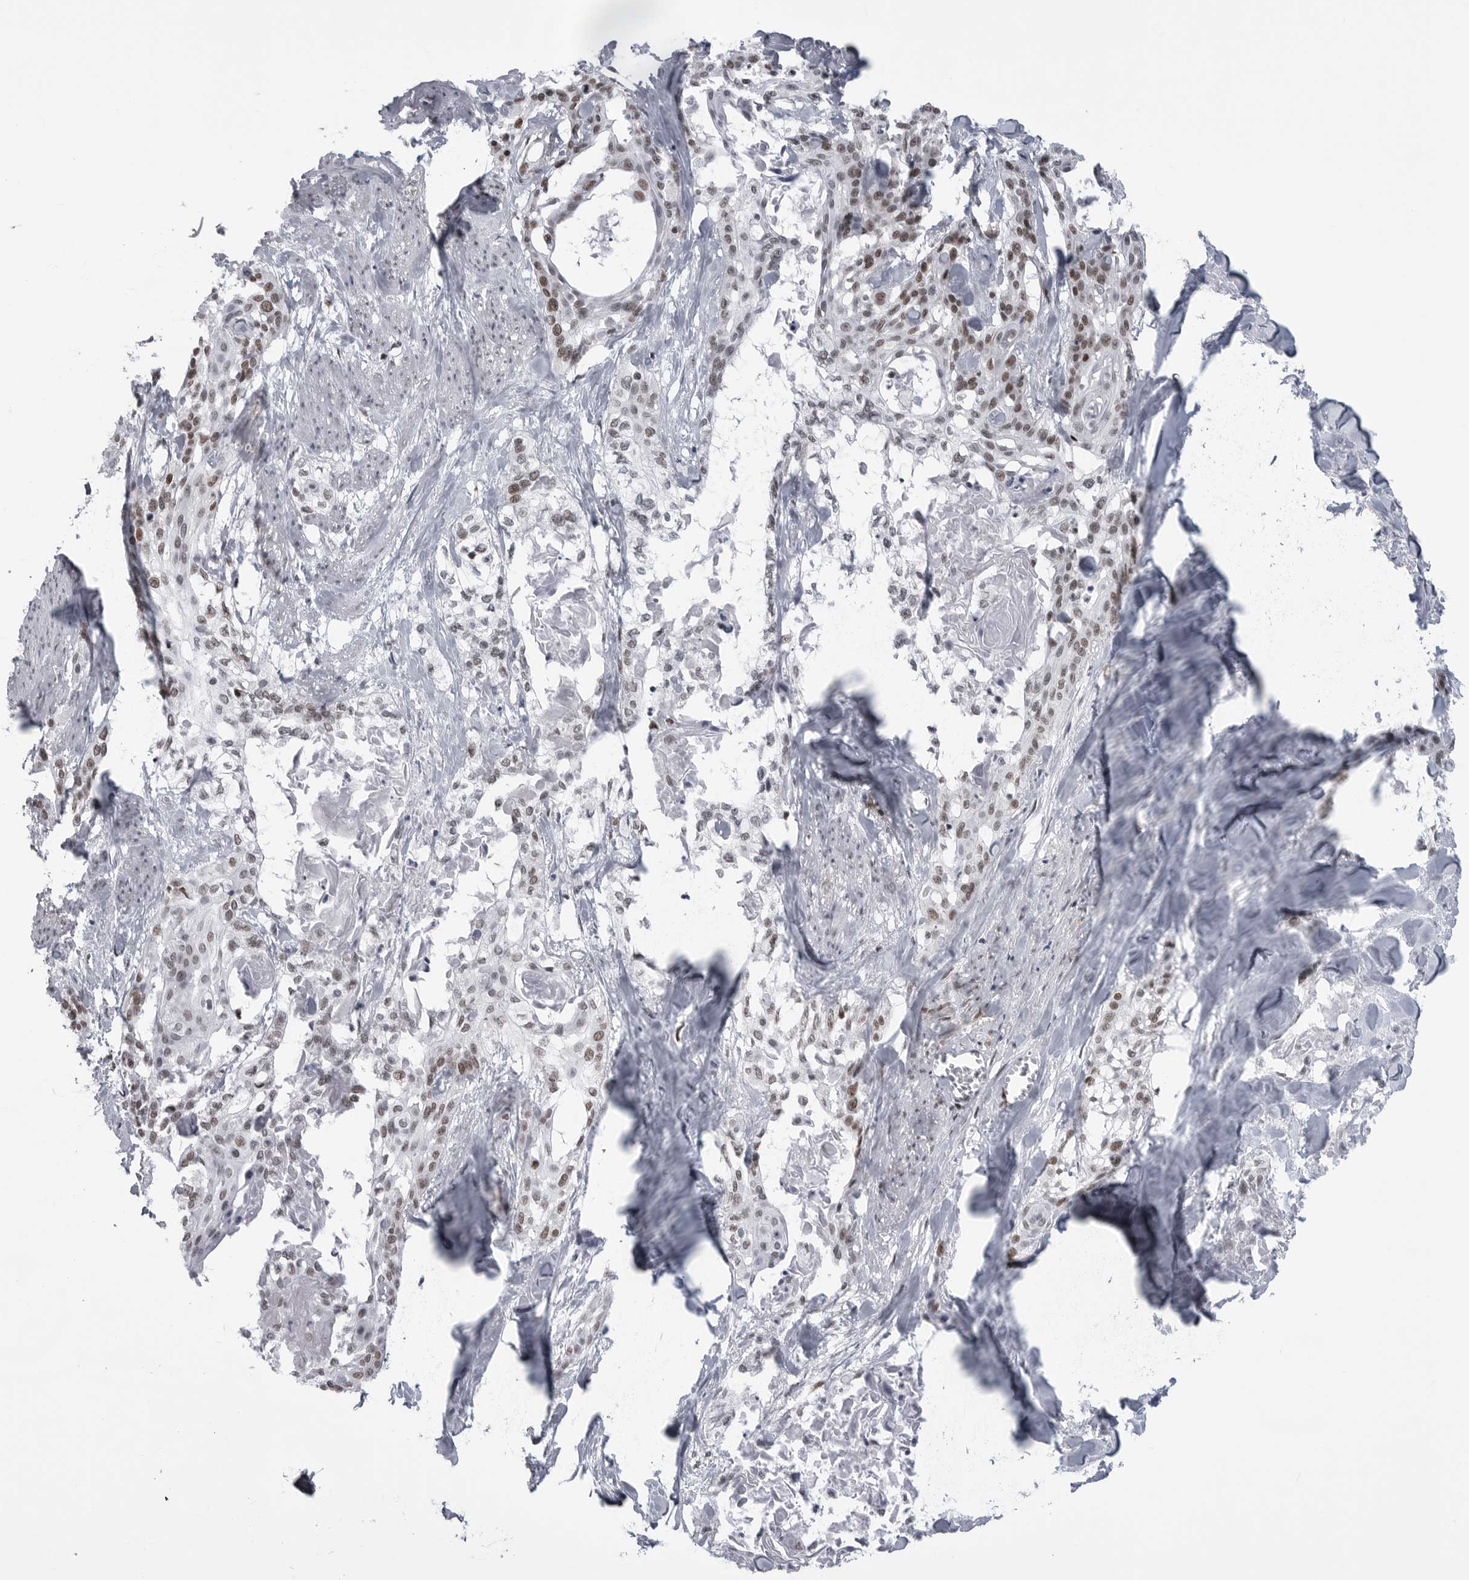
{"staining": {"intensity": "moderate", "quantity": ">75%", "location": "nuclear"}, "tissue": "cervical cancer", "cell_type": "Tumor cells", "image_type": "cancer", "snomed": [{"axis": "morphology", "description": "Squamous cell carcinoma, NOS"}, {"axis": "topography", "description": "Cervix"}], "caption": "Moderate nuclear protein positivity is seen in about >75% of tumor cells in cervical cancer (squamous cell carcinoma).", "gene": "RNF26", "patient": {"sex": "female", "age": 57}}